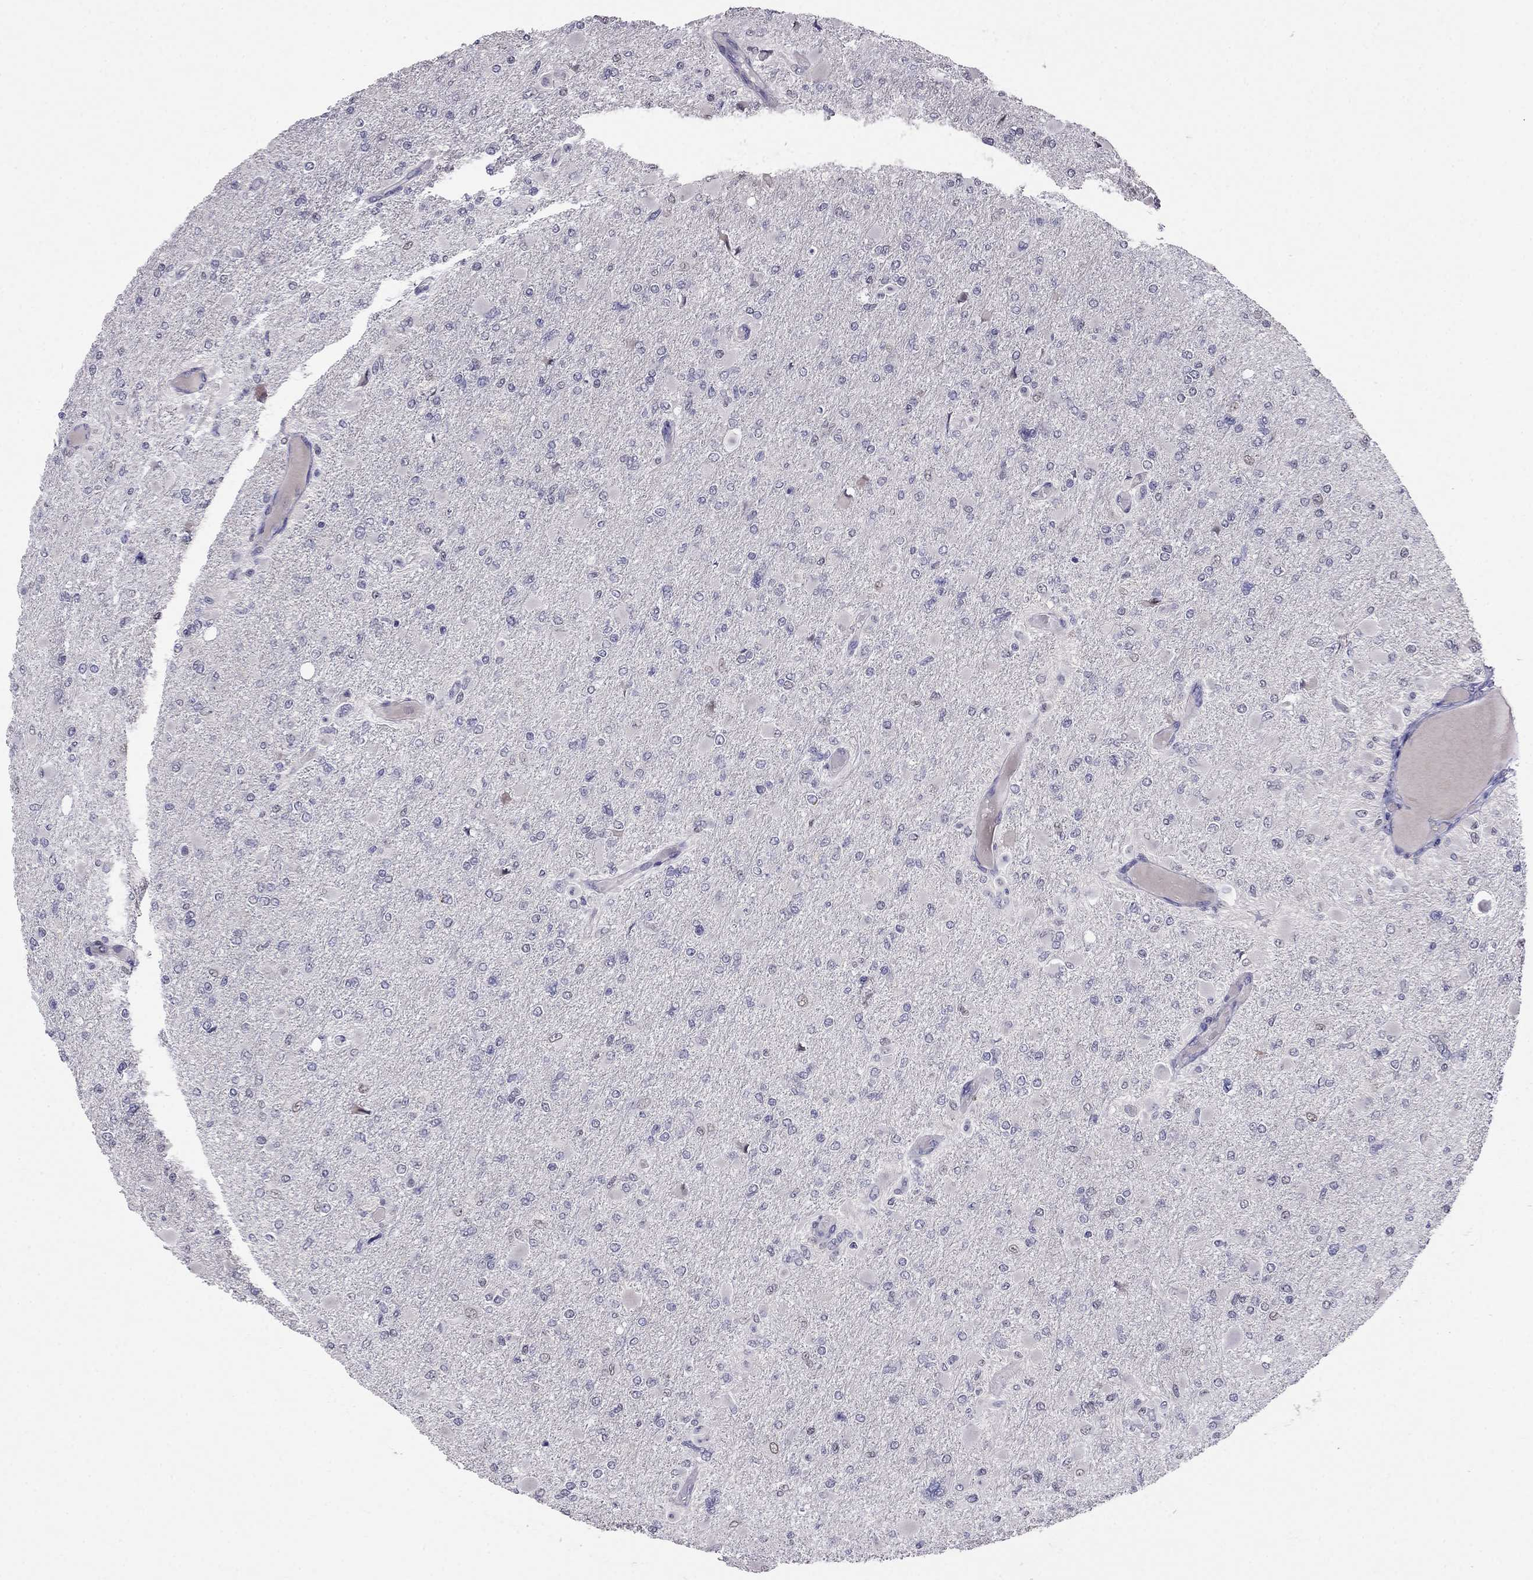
{"staining": {"intensity": "negative", "quantity": "none", "location": "none"}, "tissue": "glioma", "cell_type": "Tumor cells", "image_type": "cancer", "snomed": [{"axis": "morphology", "description": "Glioma, malignant, High grade"}, {"axis": "topography", "description": "Cerebral cortex"}], "caption": "An immunohistochemistry micrograph of glioma is shown. There is no staining in tumor cells of glioma.", "gene": "LRRC39", "patient": {"sex": "female", "age": 36}}